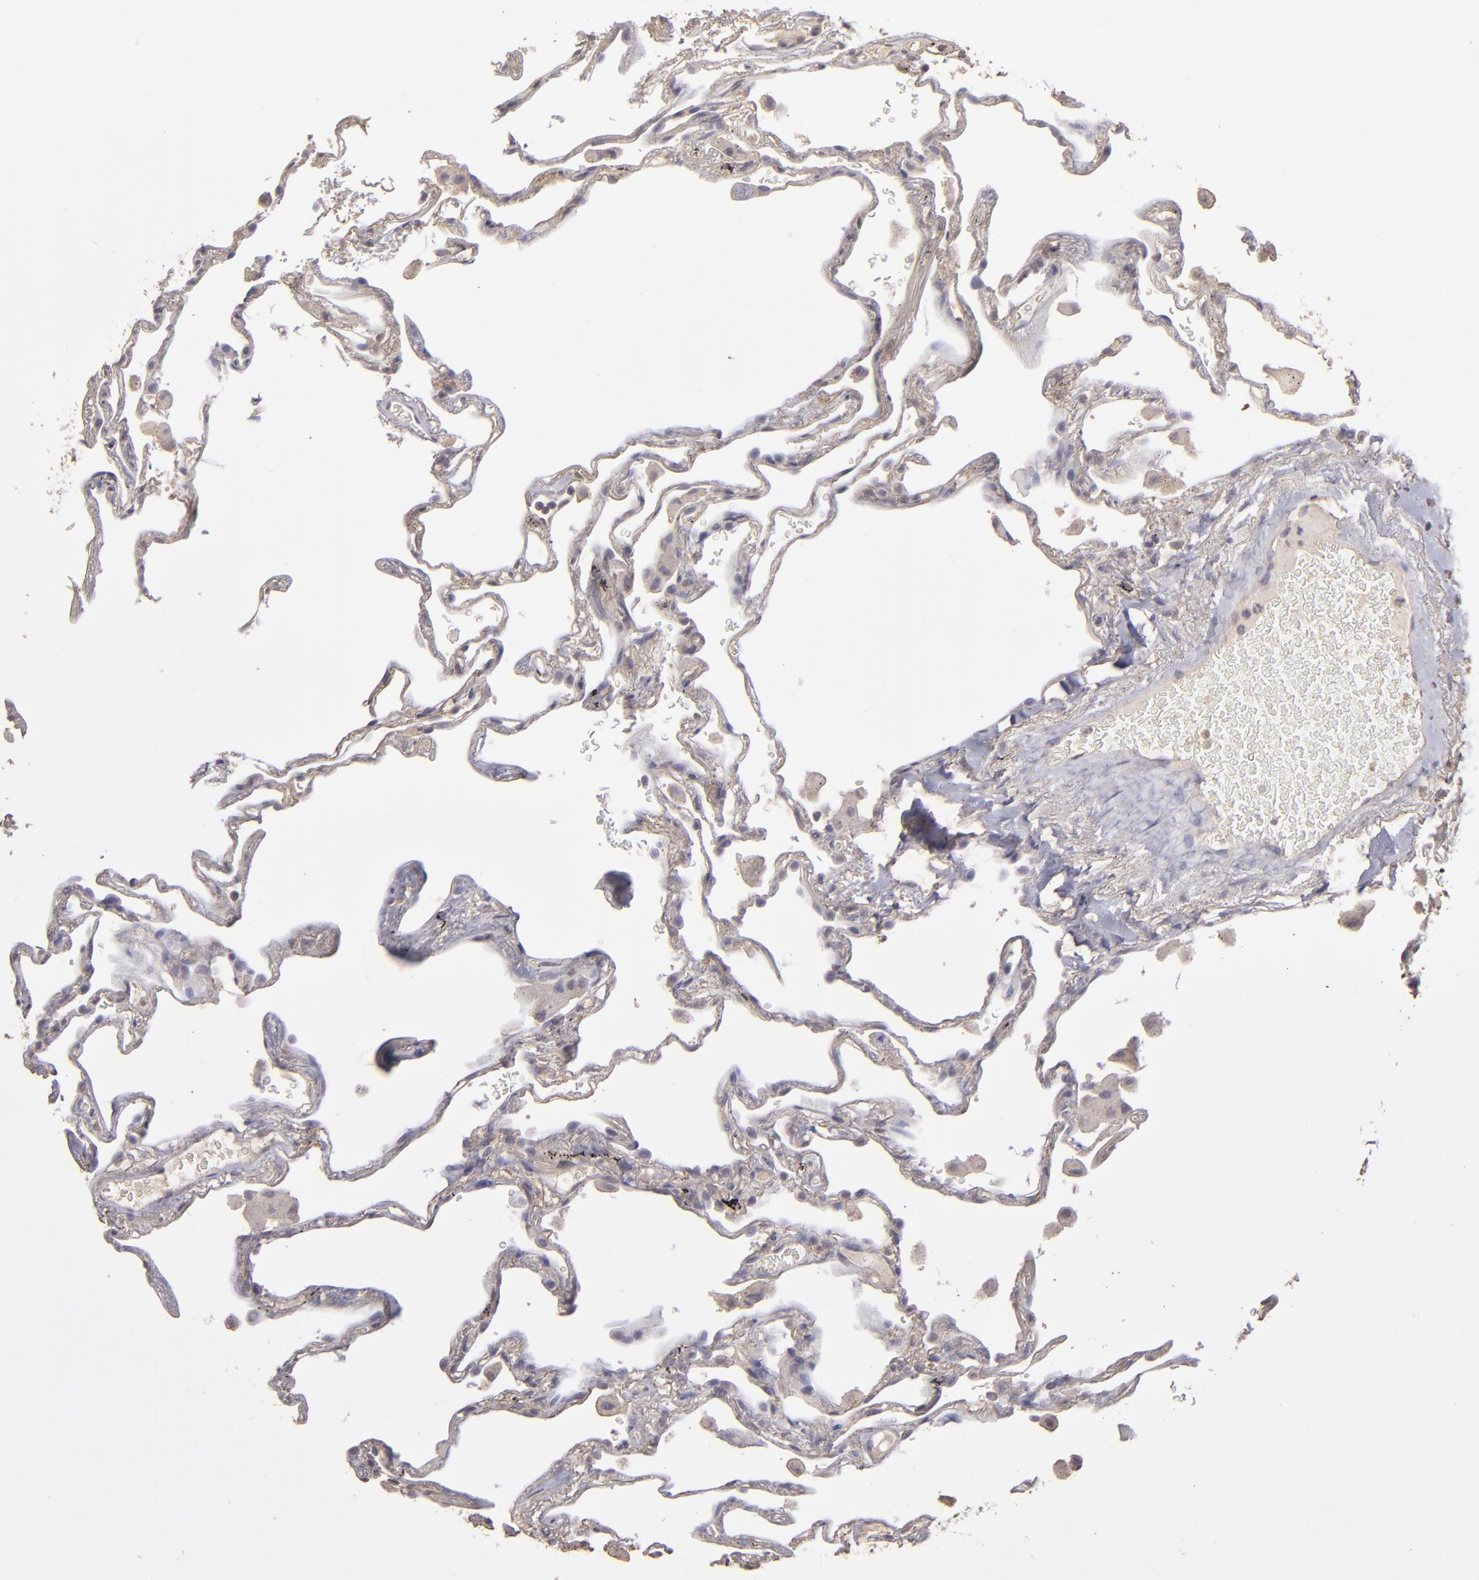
{"staining": {"intensity": "negative", "quantity": "none", "location": "none"}, "tissue": "lung", "cell_type": "Alveolar cells", "image_type": "normal", "snomed": [{"axis": "morphology", "description": "Normal tissue, NOS"}, {"axis": "morphology", "description": "Inflammation, NOS"}, {"axis": "topography", "description": "Lung"}], "caption": "IHC photomicrograph of benign lung: human lung stained with DAB (3,3'-diaminobenzidine) shows no significant protein positivity in alveolar cells. (Immunohistochemistry, brightfield microscopy, high magnification).", "gene": "FAT1", "patient": {"sex": "male", "age": 69}}